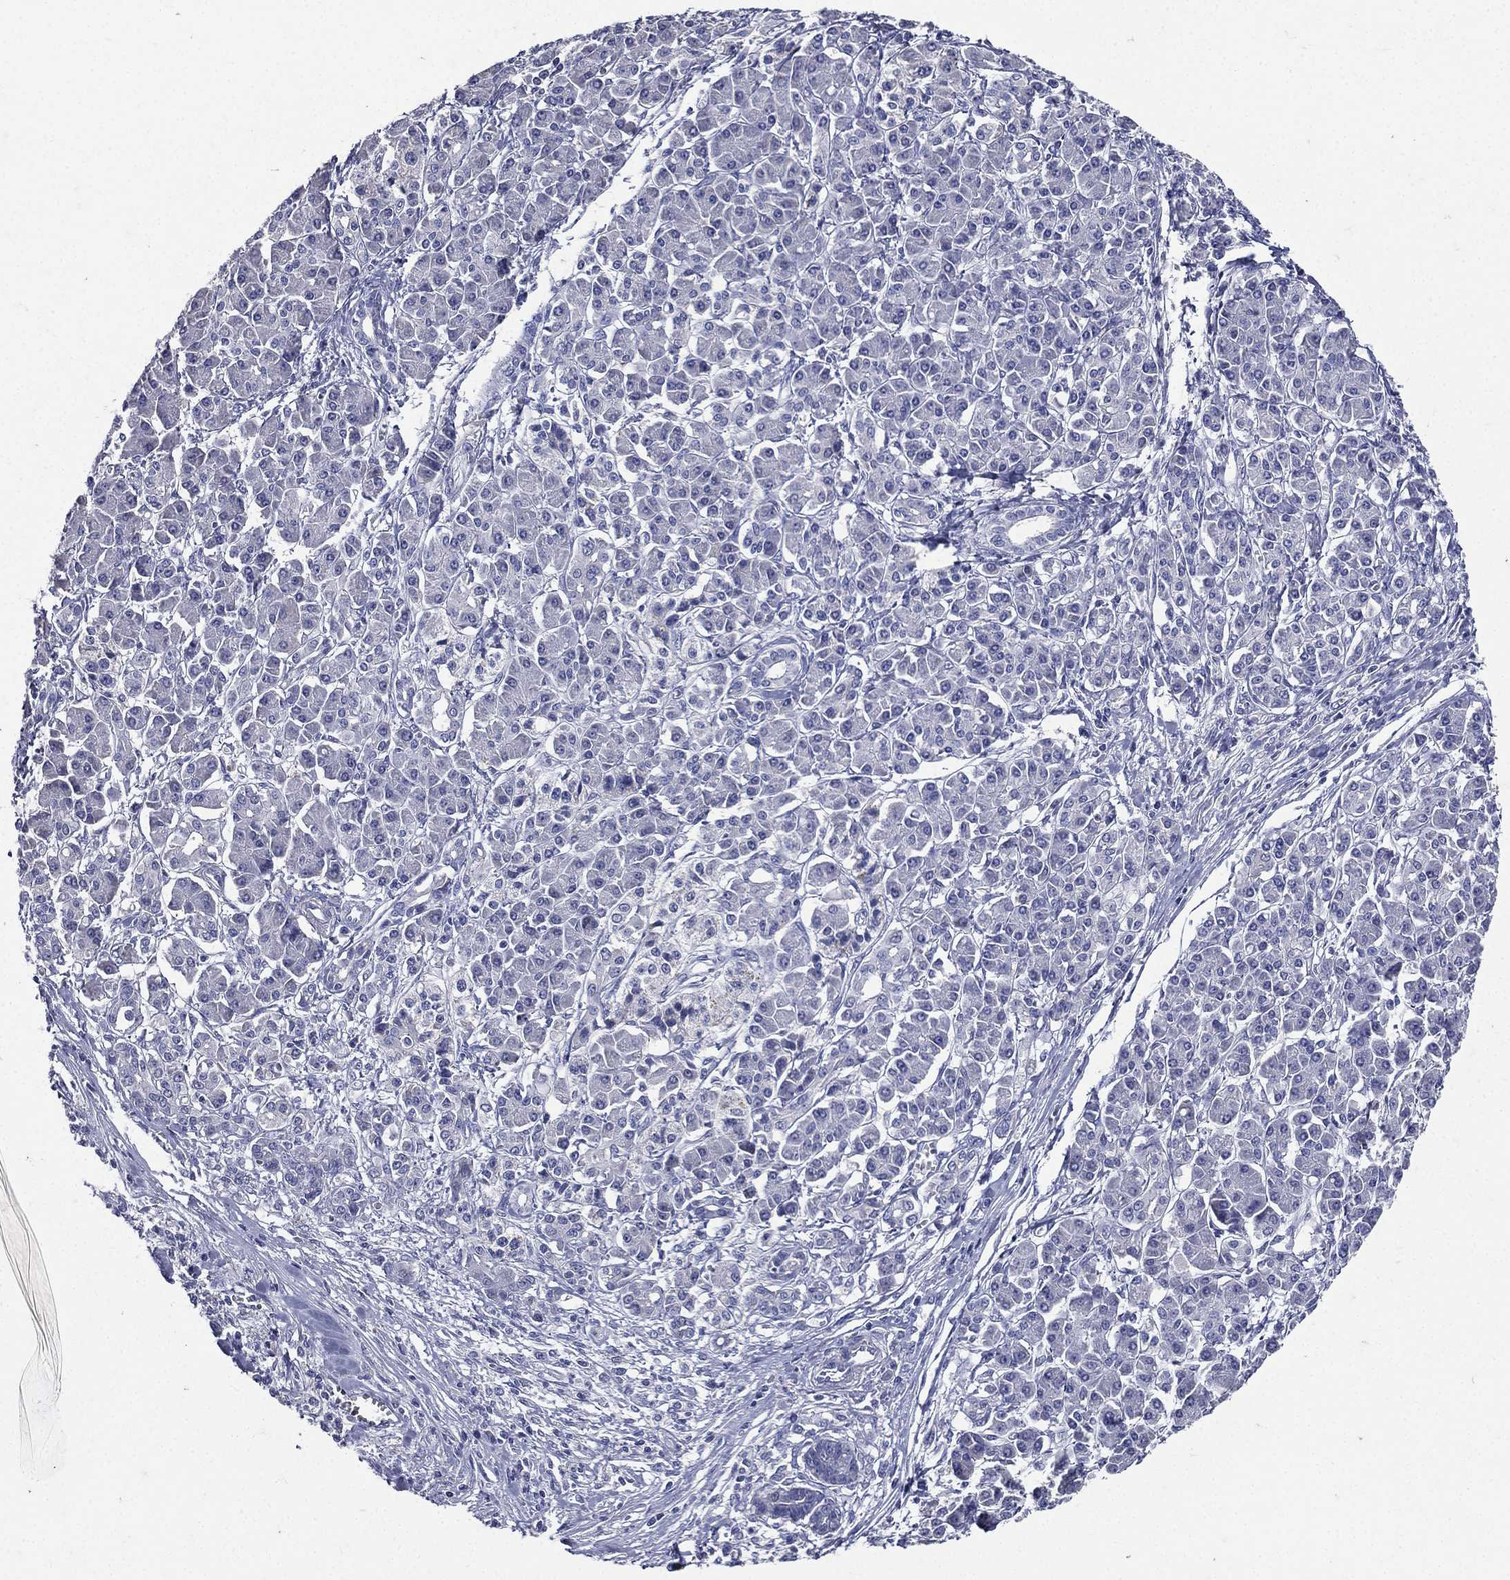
{"staining": {"intensity": "moderate", "quantity": "<25%", "location": "nuclear"}, "tissue": "pancreatic cancer", "cell_type": "Tumor cells", "image_type": "cancer", "snomed": [{"axis": "morphology", "description": "Adenocarcinoma, NOS"}, {"axis": "topography", "description": "Pancreas"}], "caption": "Immunohistochemistry of pancreatic adenocarcinoma reveals low levels of moderate nuclear expression in approximately <25% of tumor cells.", "gene": "TGM1", "patient": {"sex": "female", "age": 68}}